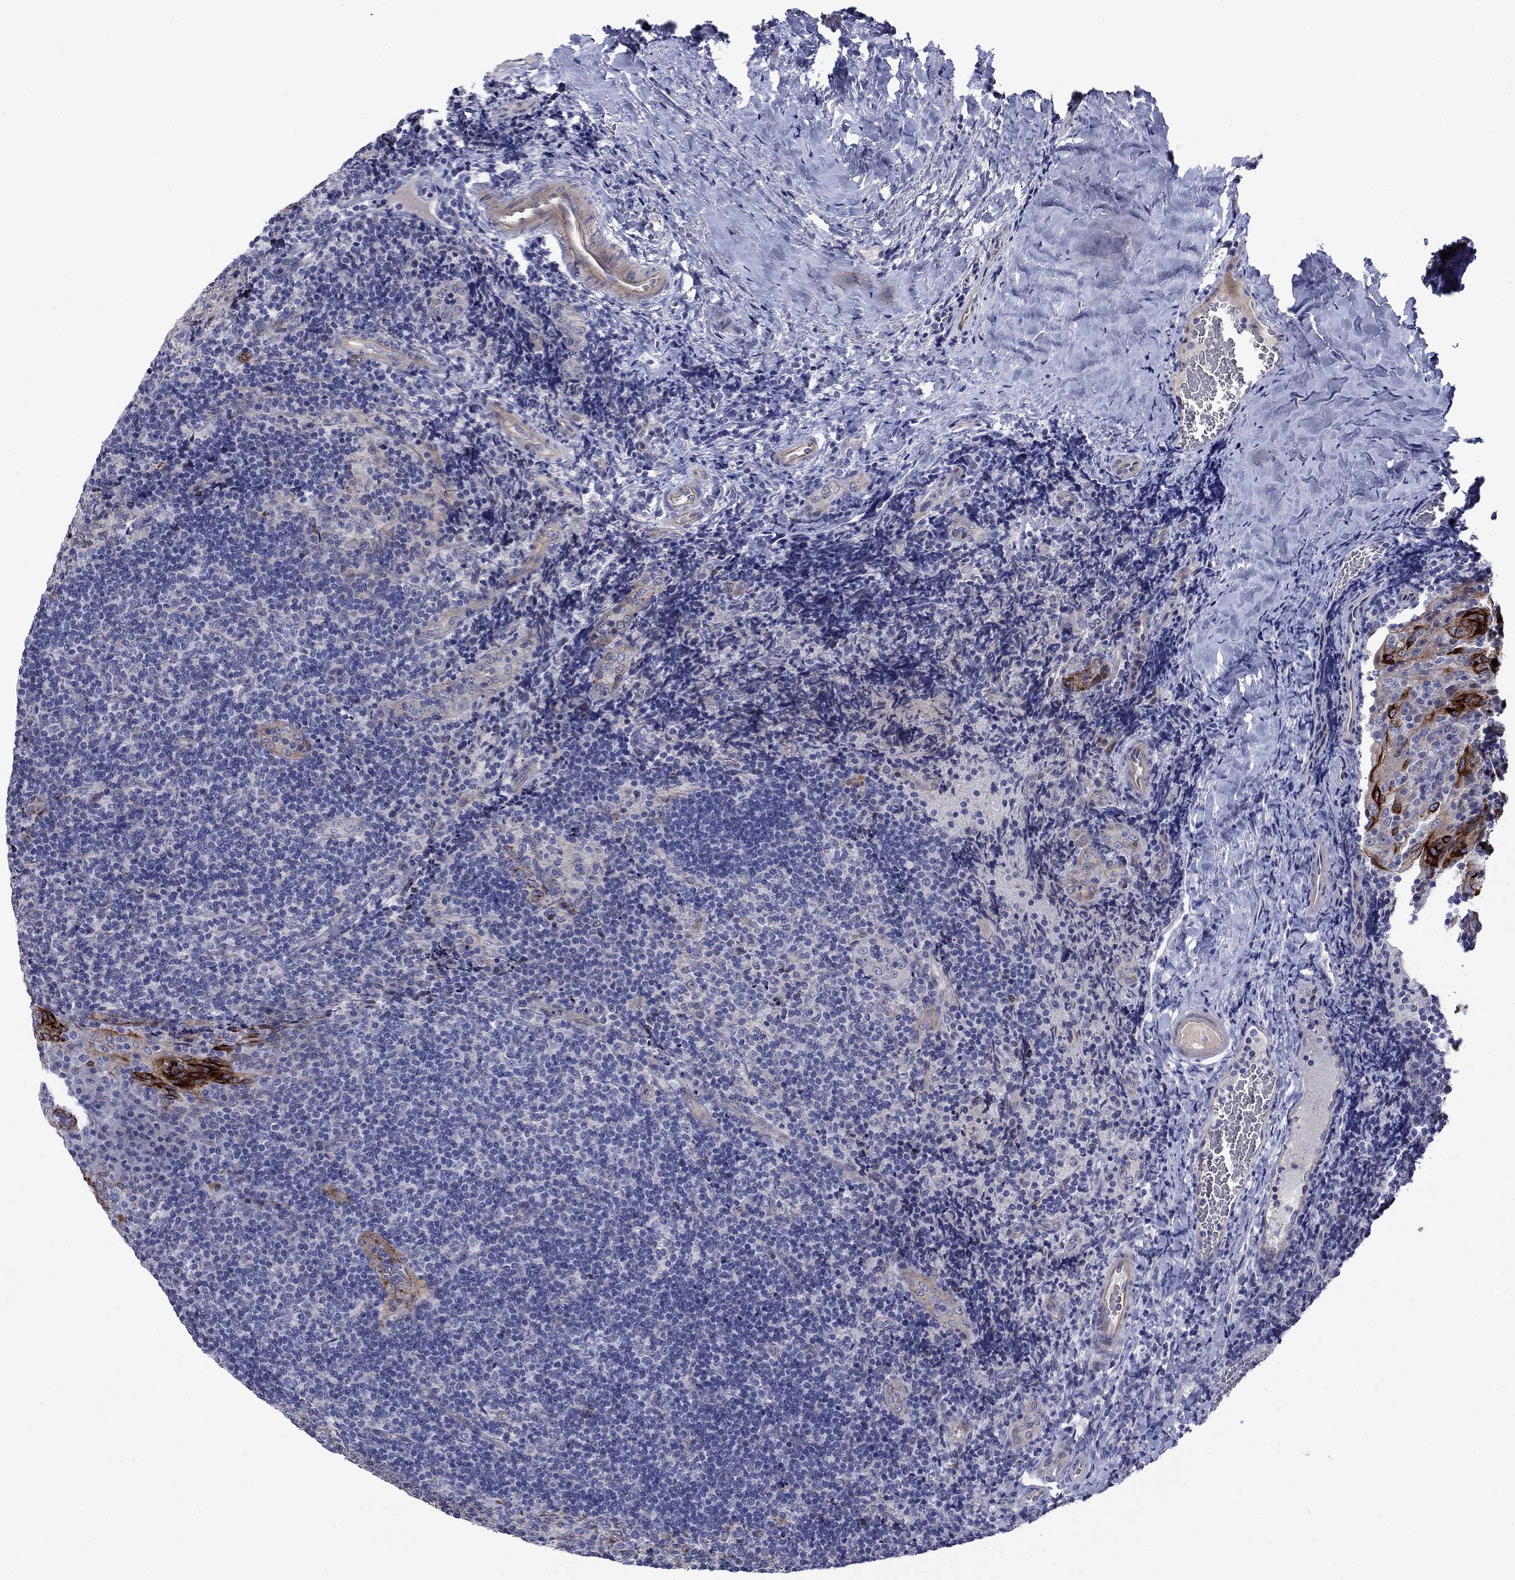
{"staining": {"intensity": "negative", "quantity": "none", "location": "none"}, "tissue": "tonsil", "cell_type": "Germinal center cells", "image_type": "normal", "snomed": [{"axis": "morphology", "description": "Normal tissue, NOS"}, {"axis": "topography", "description": "Tonsil"}], "caption": "Image shows no significant protein expression in germinal center cells of normal tonsil. The staining was performed using DAB to visualize the protein expression in brown, while the nuclei were stained in blue with hematoxylin (Magnification: 20x).", "gene": "SLC1A1", "patient": {"sex": "male", "age": 17}}